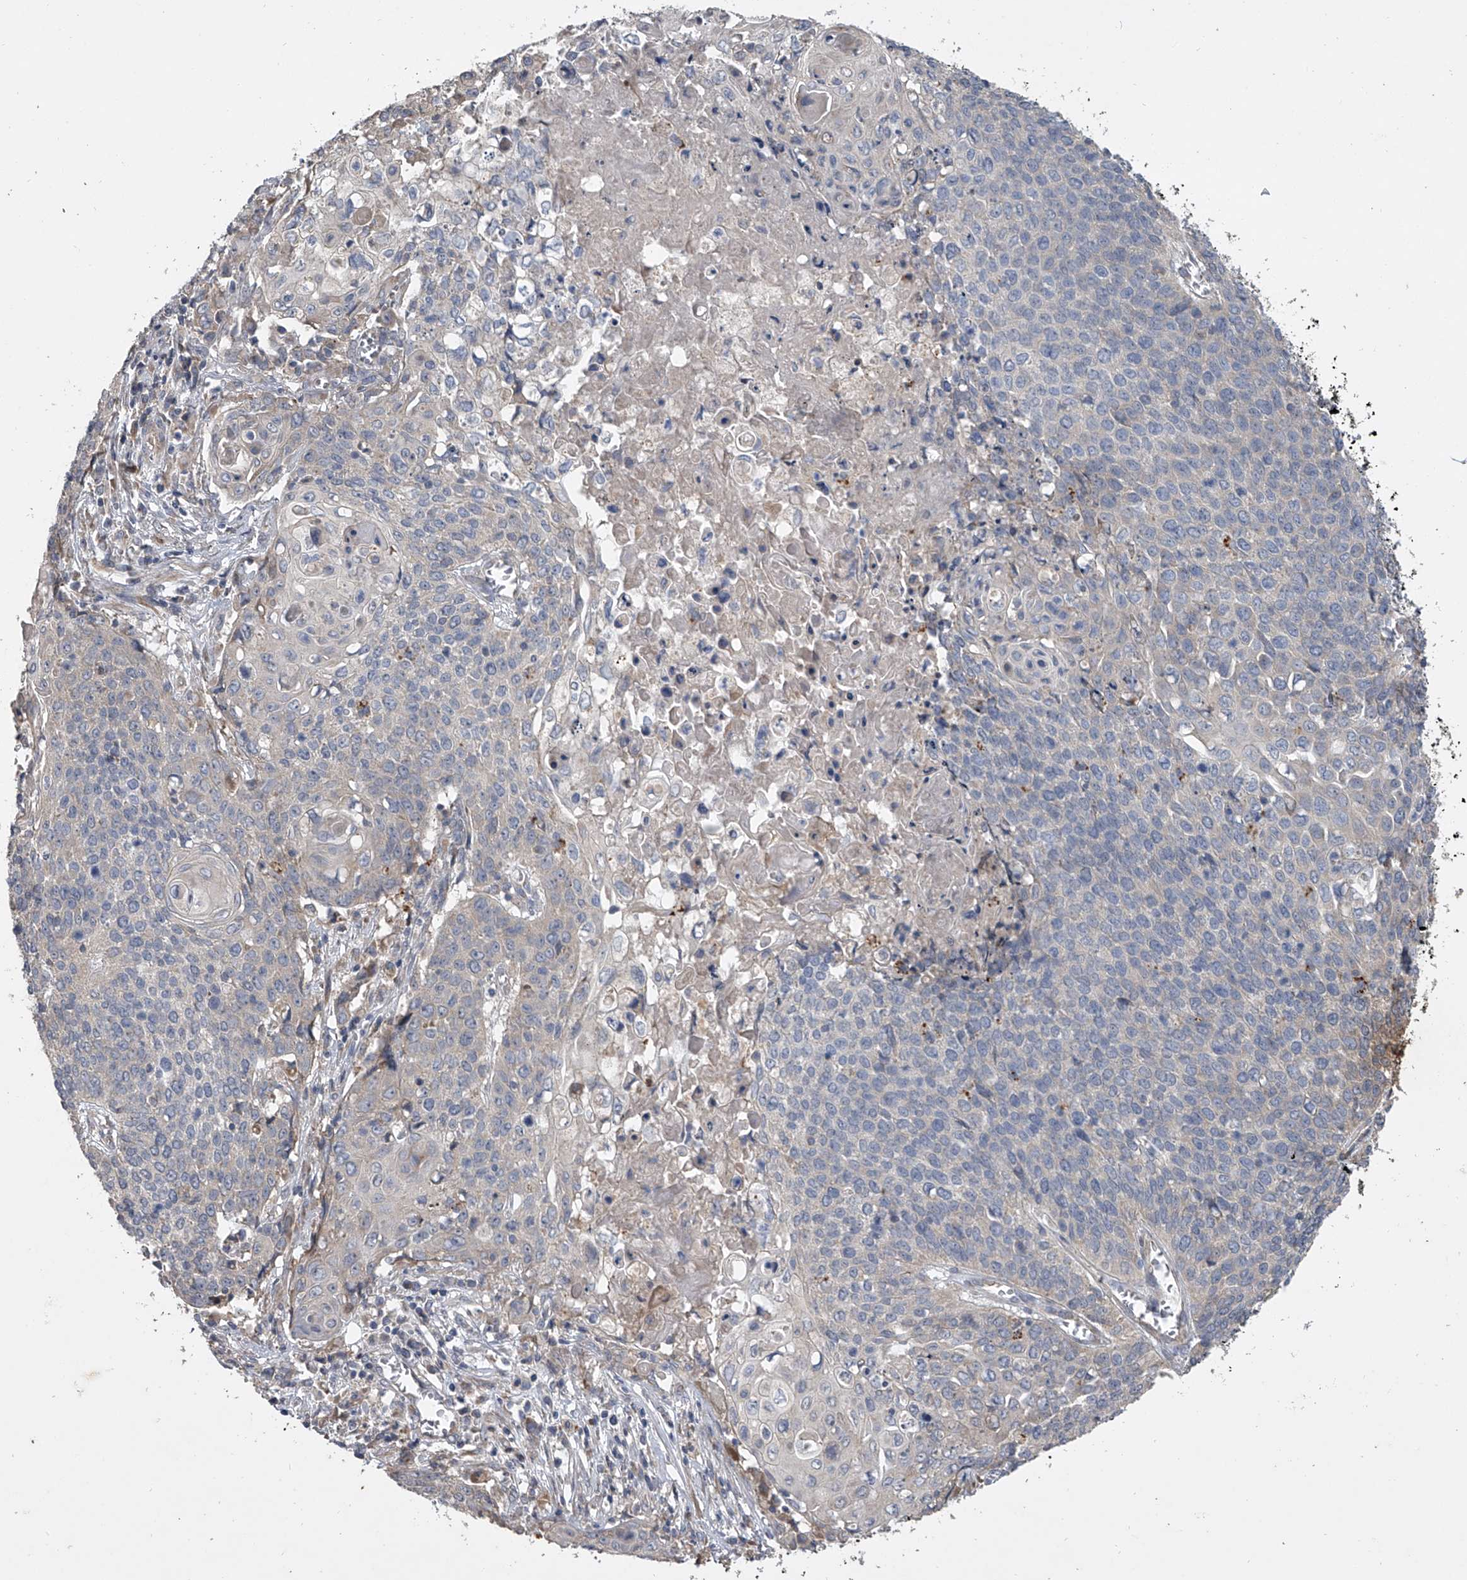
{"staining": {"intensity": "negative", "quantity": "none", "location": "none"}, "tissue": "cervical cancer", "cell_type": "Tumor cells", "image_type": "cancer", "snomed": [{"axis": "morphology", "description": "Squamous cell carcinoma, NOS"}, {"axis": "topography", "description": "Cervix"}], "caption": "Tumor cells show no significant protein positivity in cervical cancer.", "gene": "DOCK9", "patient": {"sex": "female", "age": 39}}